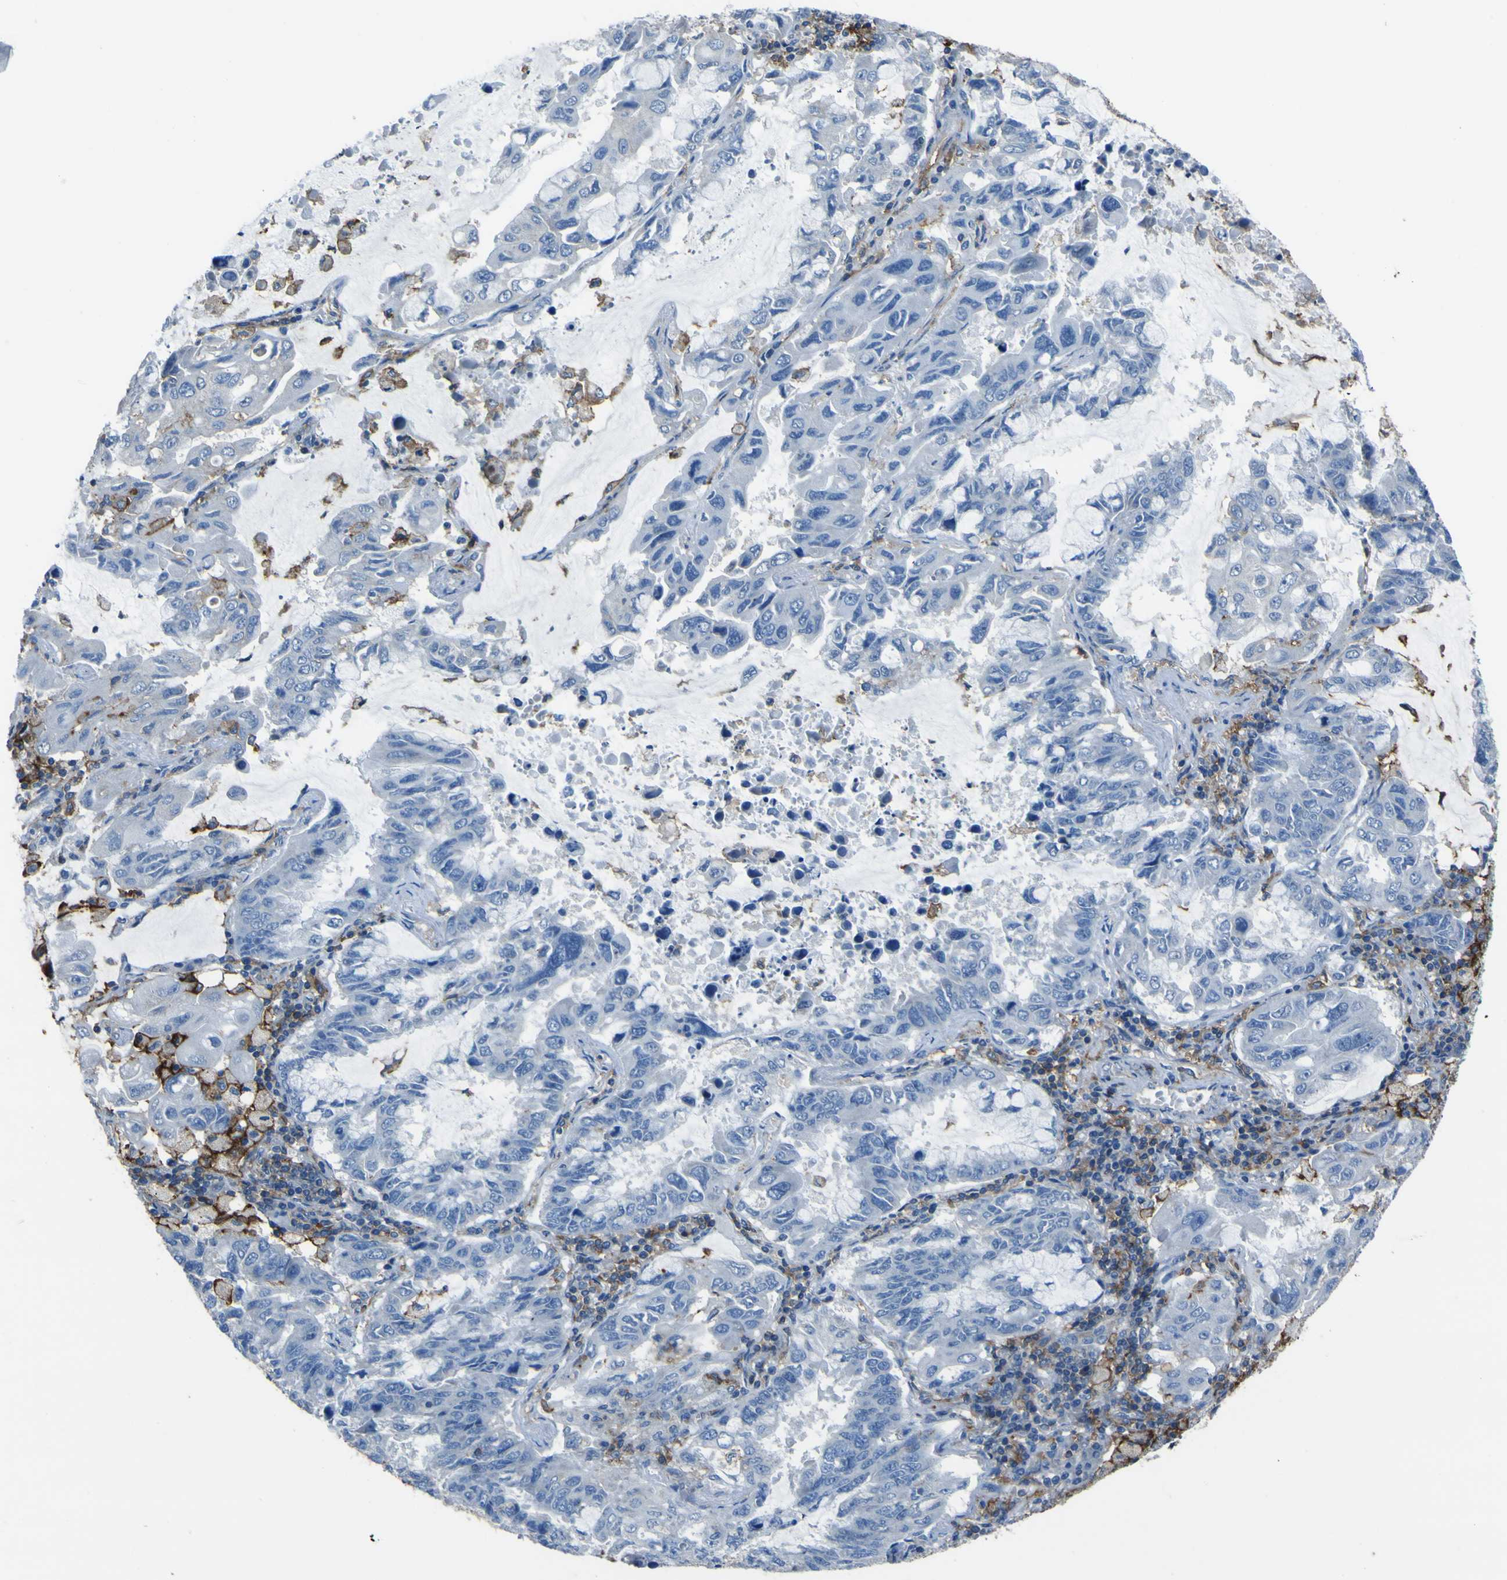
{"staining": {"intensity": "negative", "quantity": "none", "location": "none"}, "tissue": "lung cancer", "cell_type": "Tumor cells", "image_type": "cancer", "snomed": [{"axis": "morphology", "description": "Adenocarcinoma, NOS"}, {"axis": "topography", "description": "Lung"}], "caption": "Immunohistochemistry (IHC) of human lung cancer (adenocarcinoma) shows no staining in tumor cells.", "gene": "LAIR1", "patient": {"sex": "male", "age": 64}}